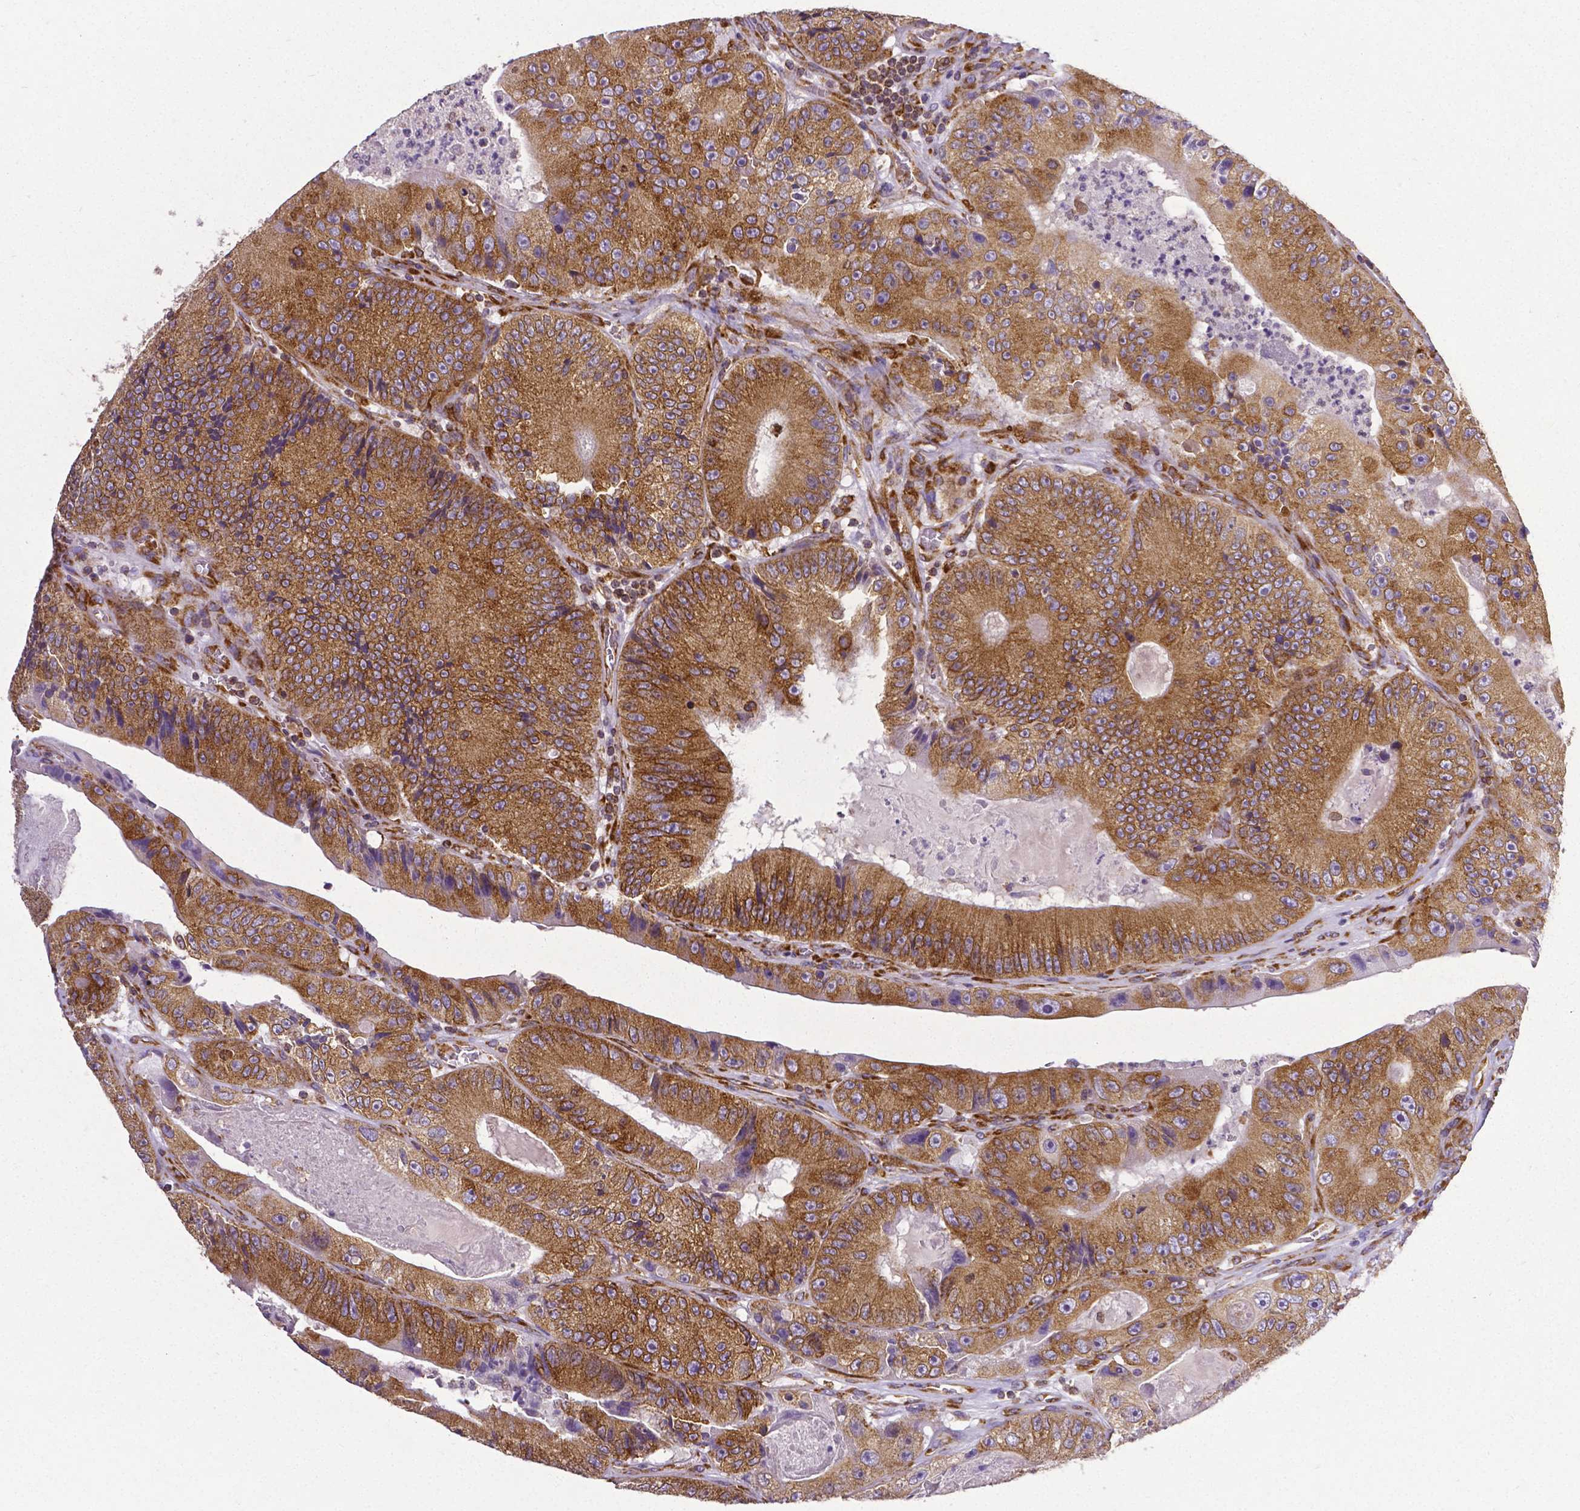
{"staining": {"intensity": "strong", "quantity": ">75%", "location": "cytoplasmic/membranous"}, "tissue": "colorectal cancer", "cell_type": "Tumor cells", "image_type": "cancer", "snomed": [{"axis": "morphology", "description": "Adenocarcinoma, NOS"}, {"axis": "topography", "description": "Colon"}], "caption": "Immunohistochemistry (DAB) staining of human adenocarcinoma (colorectal) reveals strong cytoplasmic/membranous protein expression in about >75% of tumor cells. (Brightfield microscopy of DAB IHC at high magnification).", "gene": "MTDH", "patient": {"sex": "female", "age": 86}}